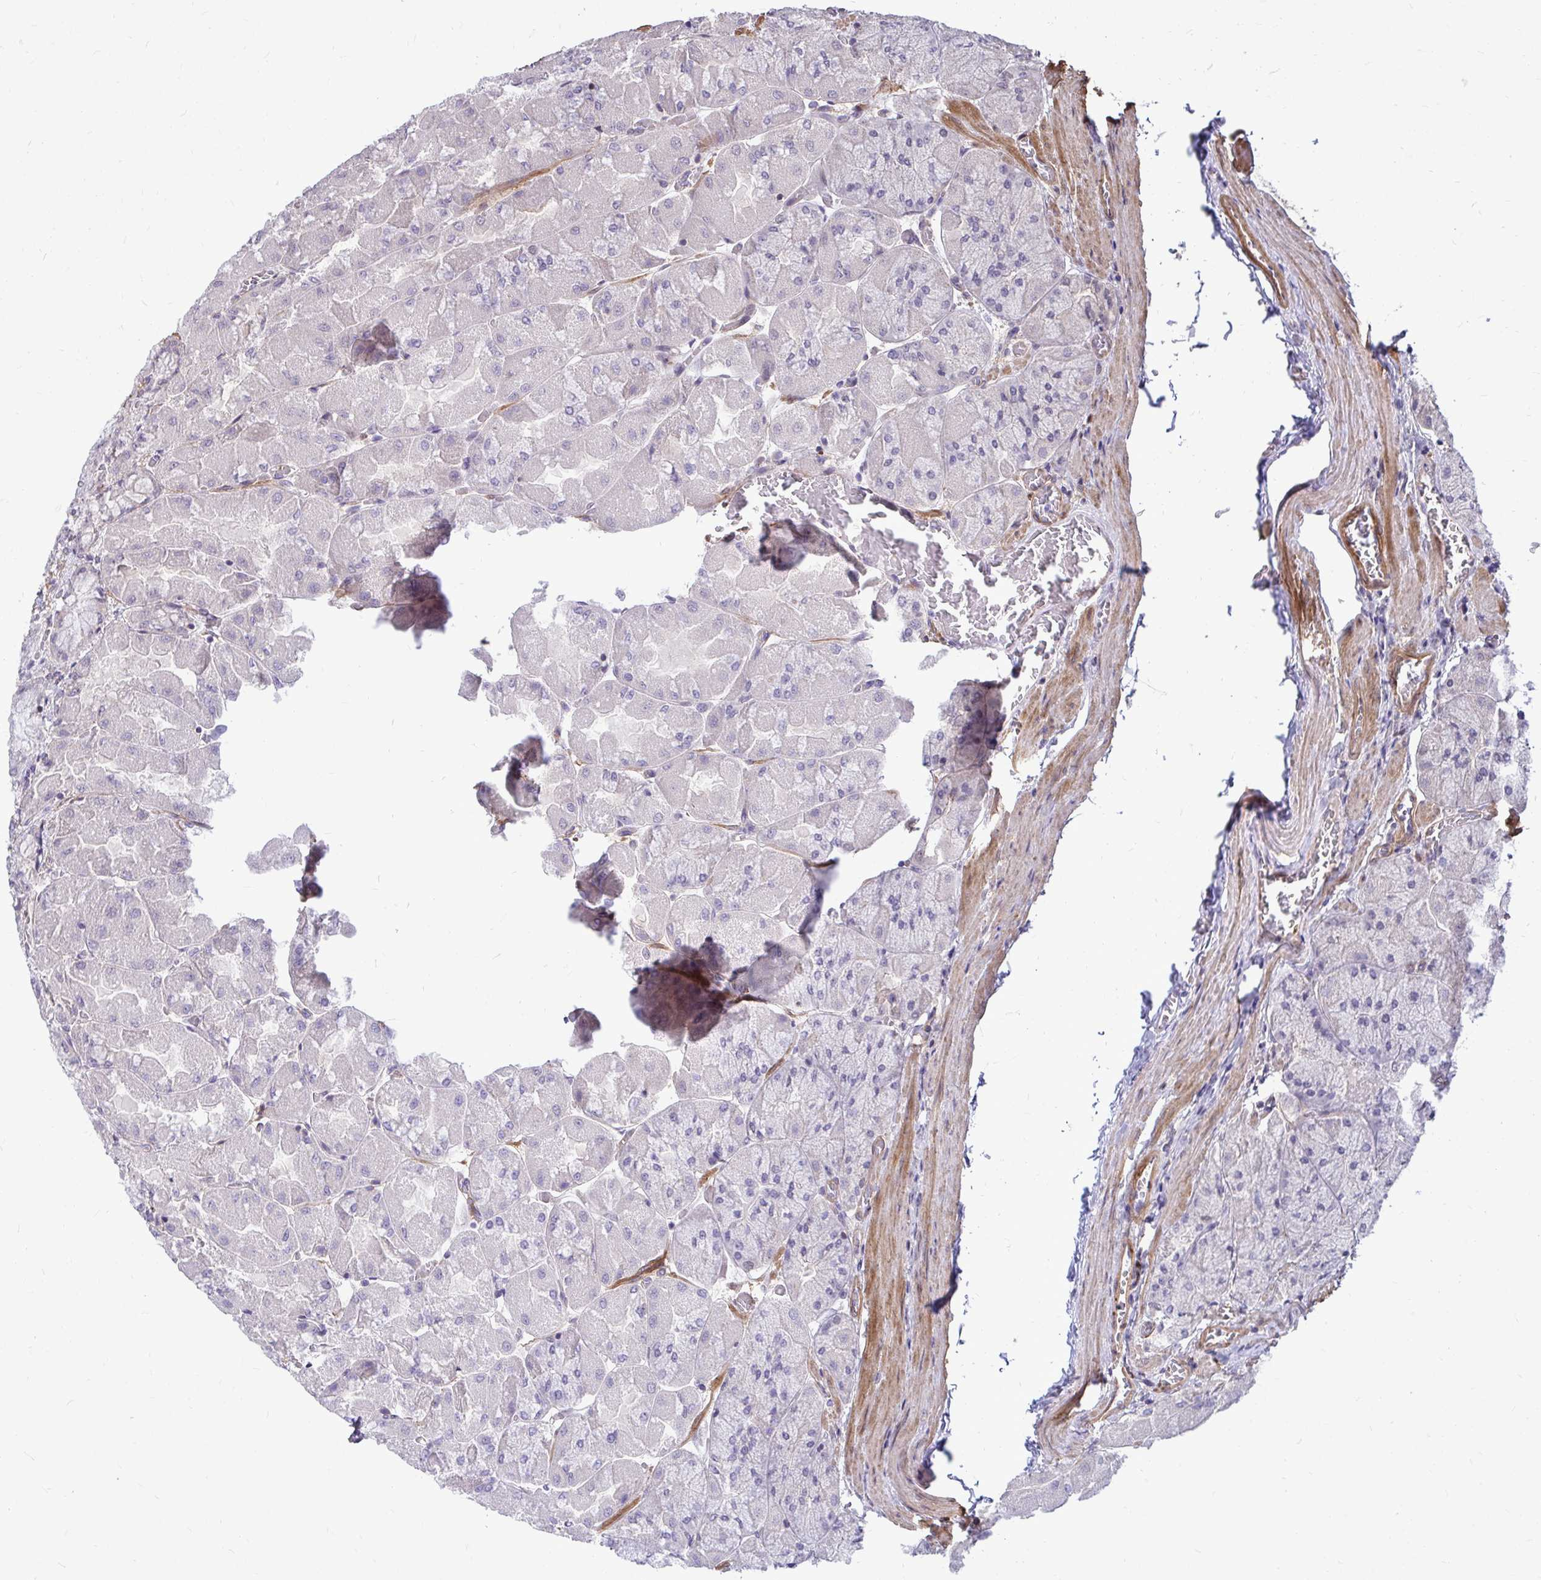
{"staining": {"intensity": "weak", "quantity": "25%-75%", "location": "cytoplasmic/membranous"}, "tissue": "stomach", "cell_type": "Glandular cells", "image_type": "normal", "snomed": [{"axis": "morphology", "description": "Normal tissue, NOS"}, {"axis": "topography", "description": "Stomach"}], "caption": "A brown stain shows weak cytoplasmic/membranous expression of a protein in glandular cells of benign human stomach. (brown staining indicates protein expression, while blue staining denotes nuclei).", "gene": "TRIP6", "patient": {"sex": "female", "age": 61}}